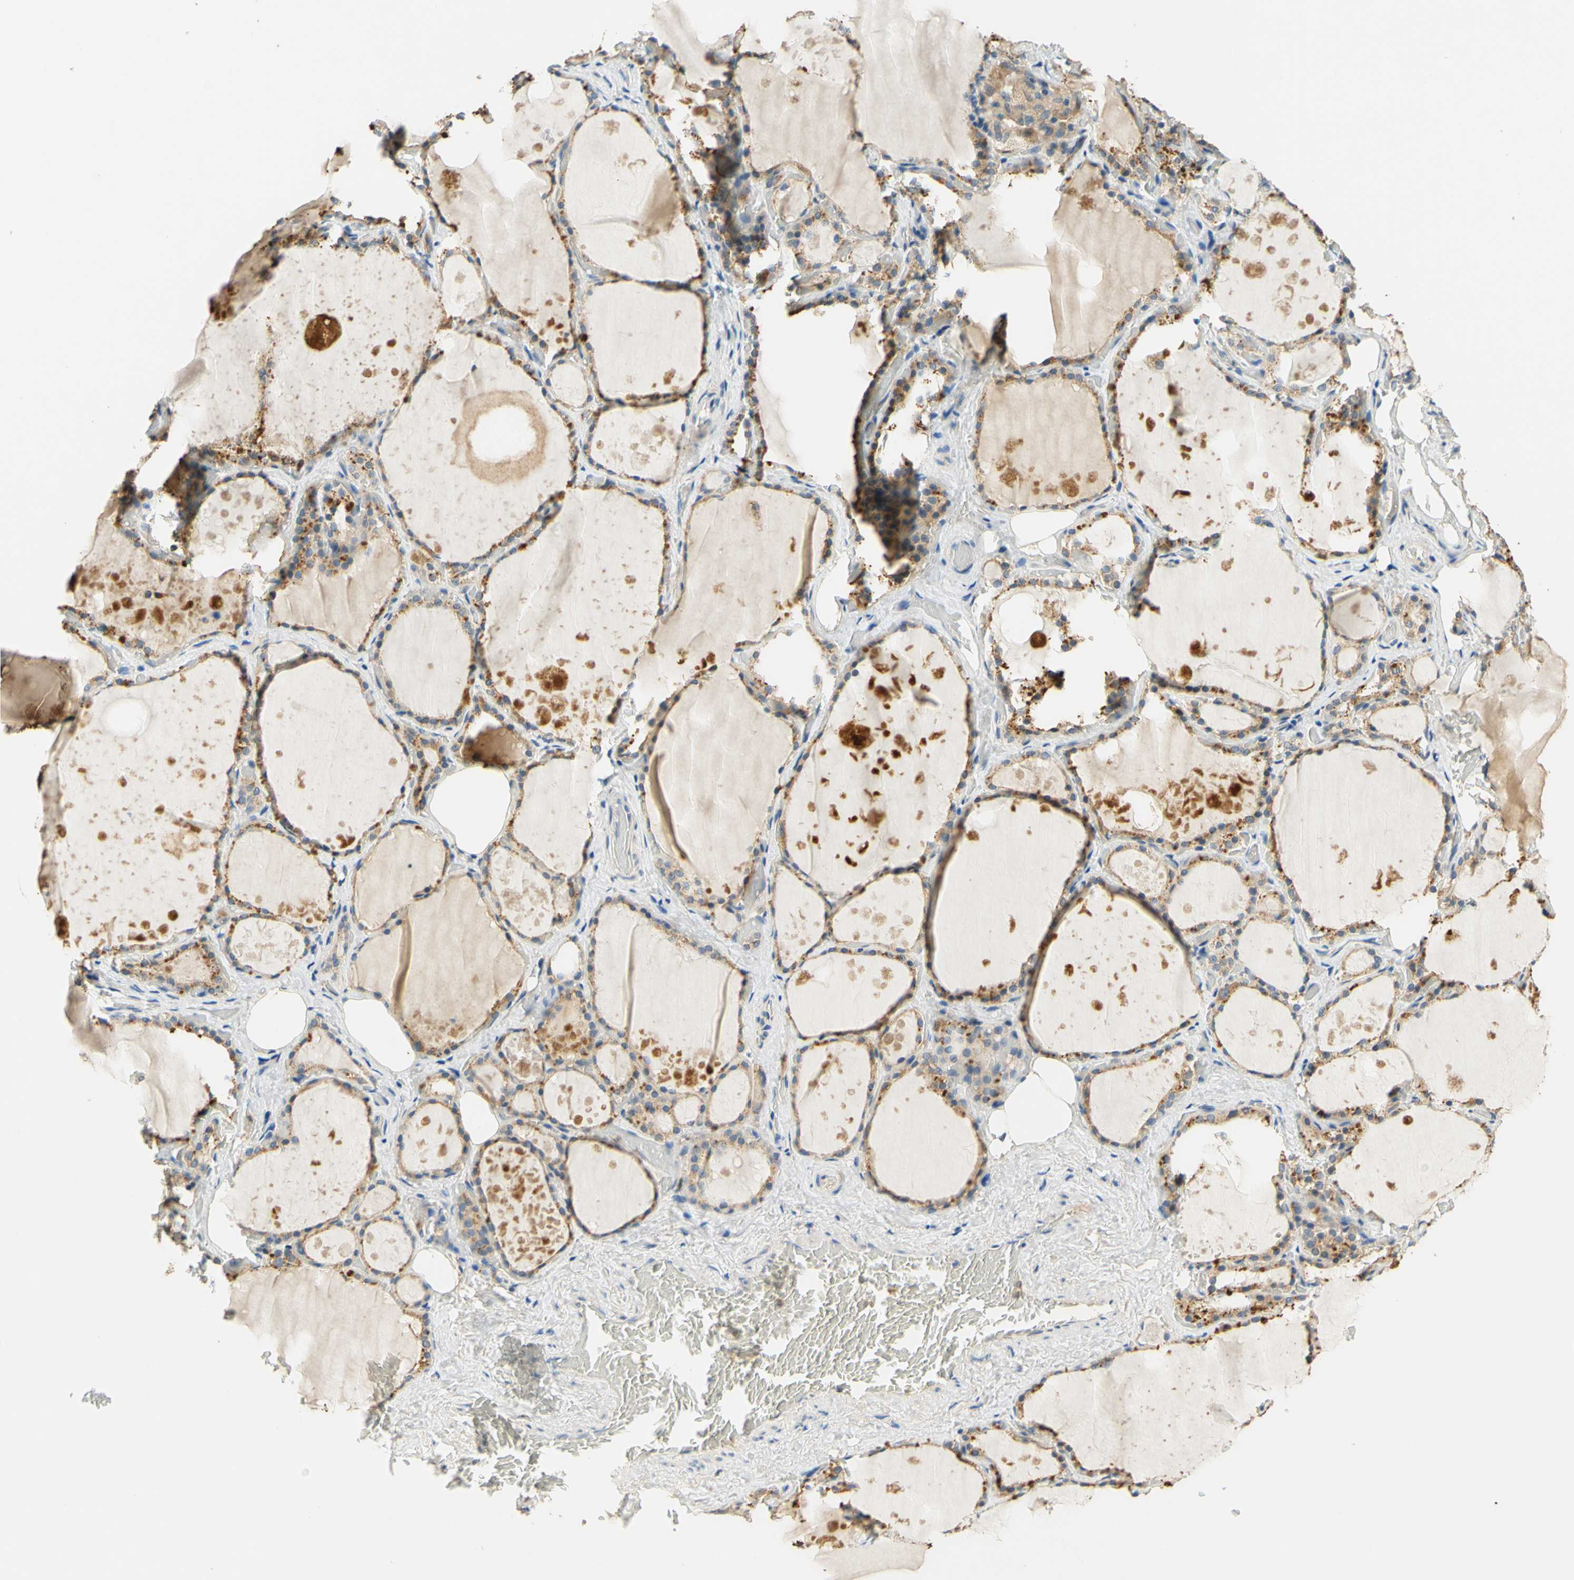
{"staining": {"intensity": "moderate", "quantity": ">75%", "location": "cytoplasmic/membranous"}, "tissue": "thyroid gland", "cell_type": "Glandular cells", "image_type": "normal", "snomed": [{"axis": "morphology", "description": "Normal tissue, NOS"}, {"axis": "topography", "description": "Thyroid gland"}], "caption": "IHC of benign thyroid gland demonstrates medium levels of moderate cytoplasmic/membranous expression in approximately >75% of glandular cells. The staining is performed using DAB brown chromogen to label protein expression. The nuclei are counter-stained blue using hematoxylin.", "gene": "ENTREP2", "patient": {"sex": "male", "age": 61}}